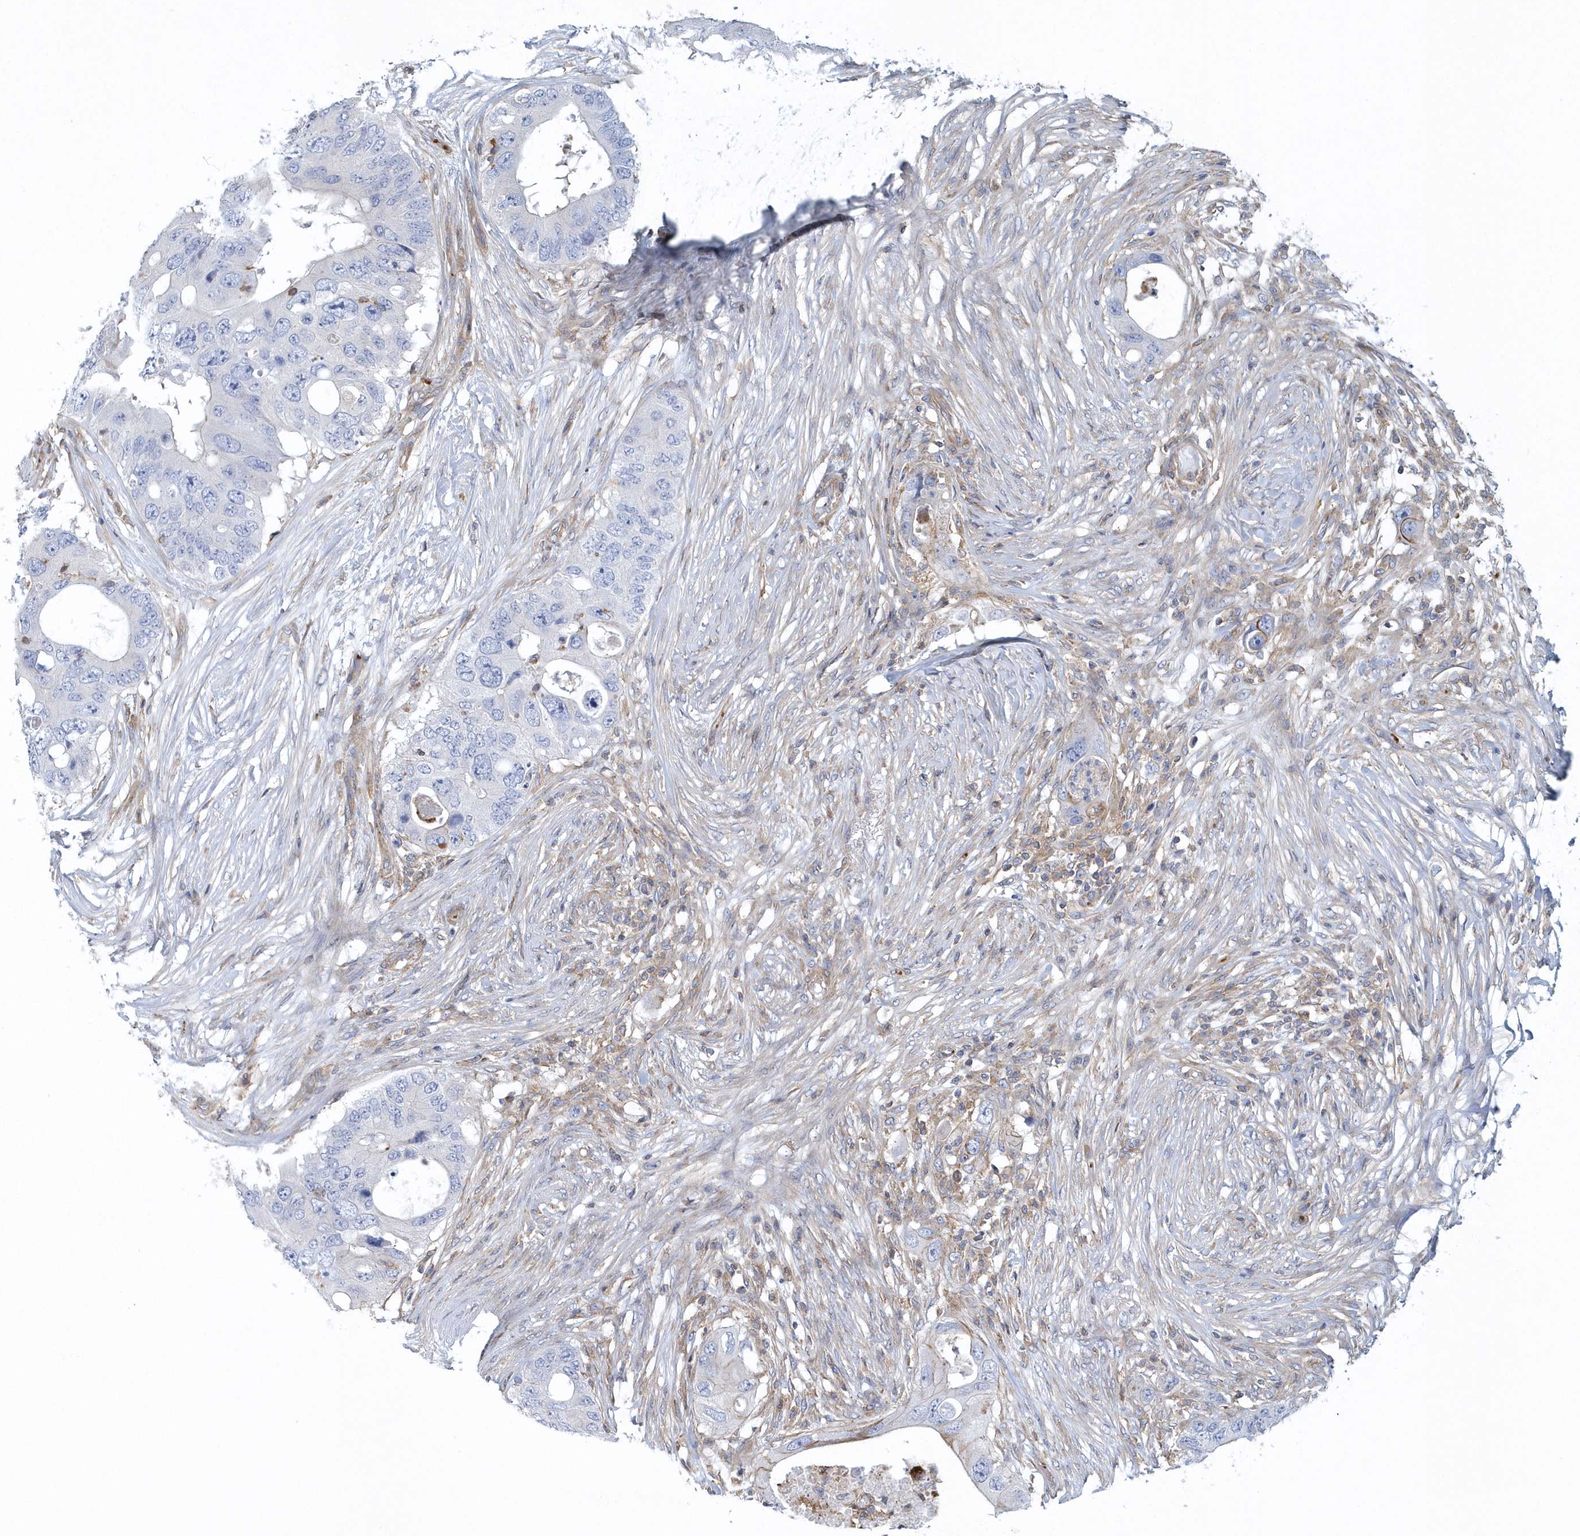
{"staining": {"intensity": "negative", "quantity": "none", "location": "none"}, "tissue": "colorectal cancer", "cell_type": "Tumor cells", "image_type": "cancer", "snomed": [{"axis": "morphology", "description": "Adenocarcinoma, NOS"}, {"axis": "topography", "description": "Colon"}], "caption": "Immunohistochemical staining of colorectal adenocarcinoma exhibits no significant staining in tumor cells.", "gene": "ARAP2", "patient": {"sex": "male", "age": 71}}